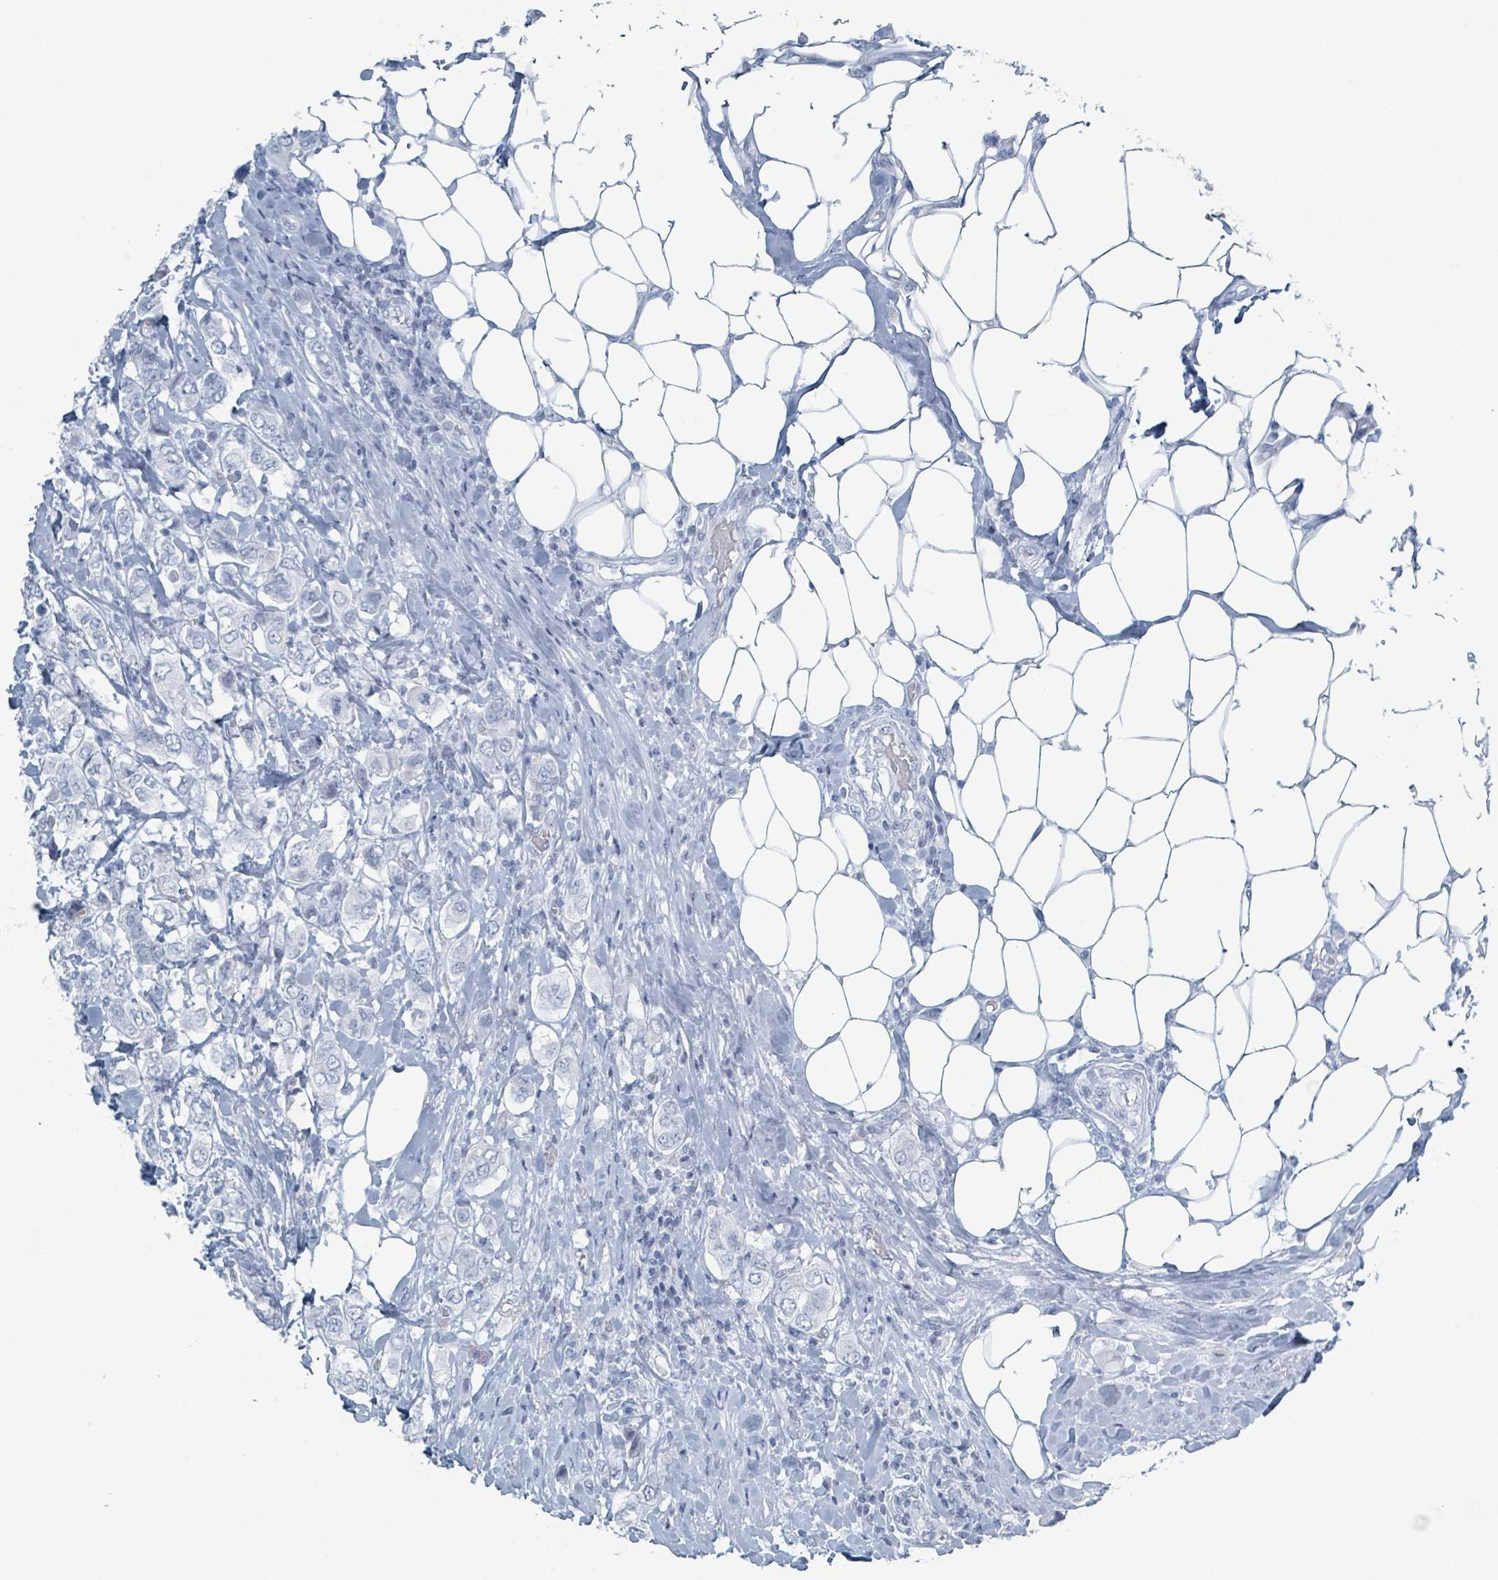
{"staining": {"intensity": "negative", "quantity": "none", "location": "none"}, "tissue": "breast cancer", "cell_type": "Tumor cells", "image_type": "cancer", "snomed": [{"axis": "morphology", "description": "Lobular carcinoma"}, {"axis": "topography", "description": "Breast"}], "caption": "Immunohistochemistry (IHC) of breast lobular carcinoma exhibits no staining in tumor cells.", "gene": "GPR15LG", "patient": {"sex": "female", "age": 51}}